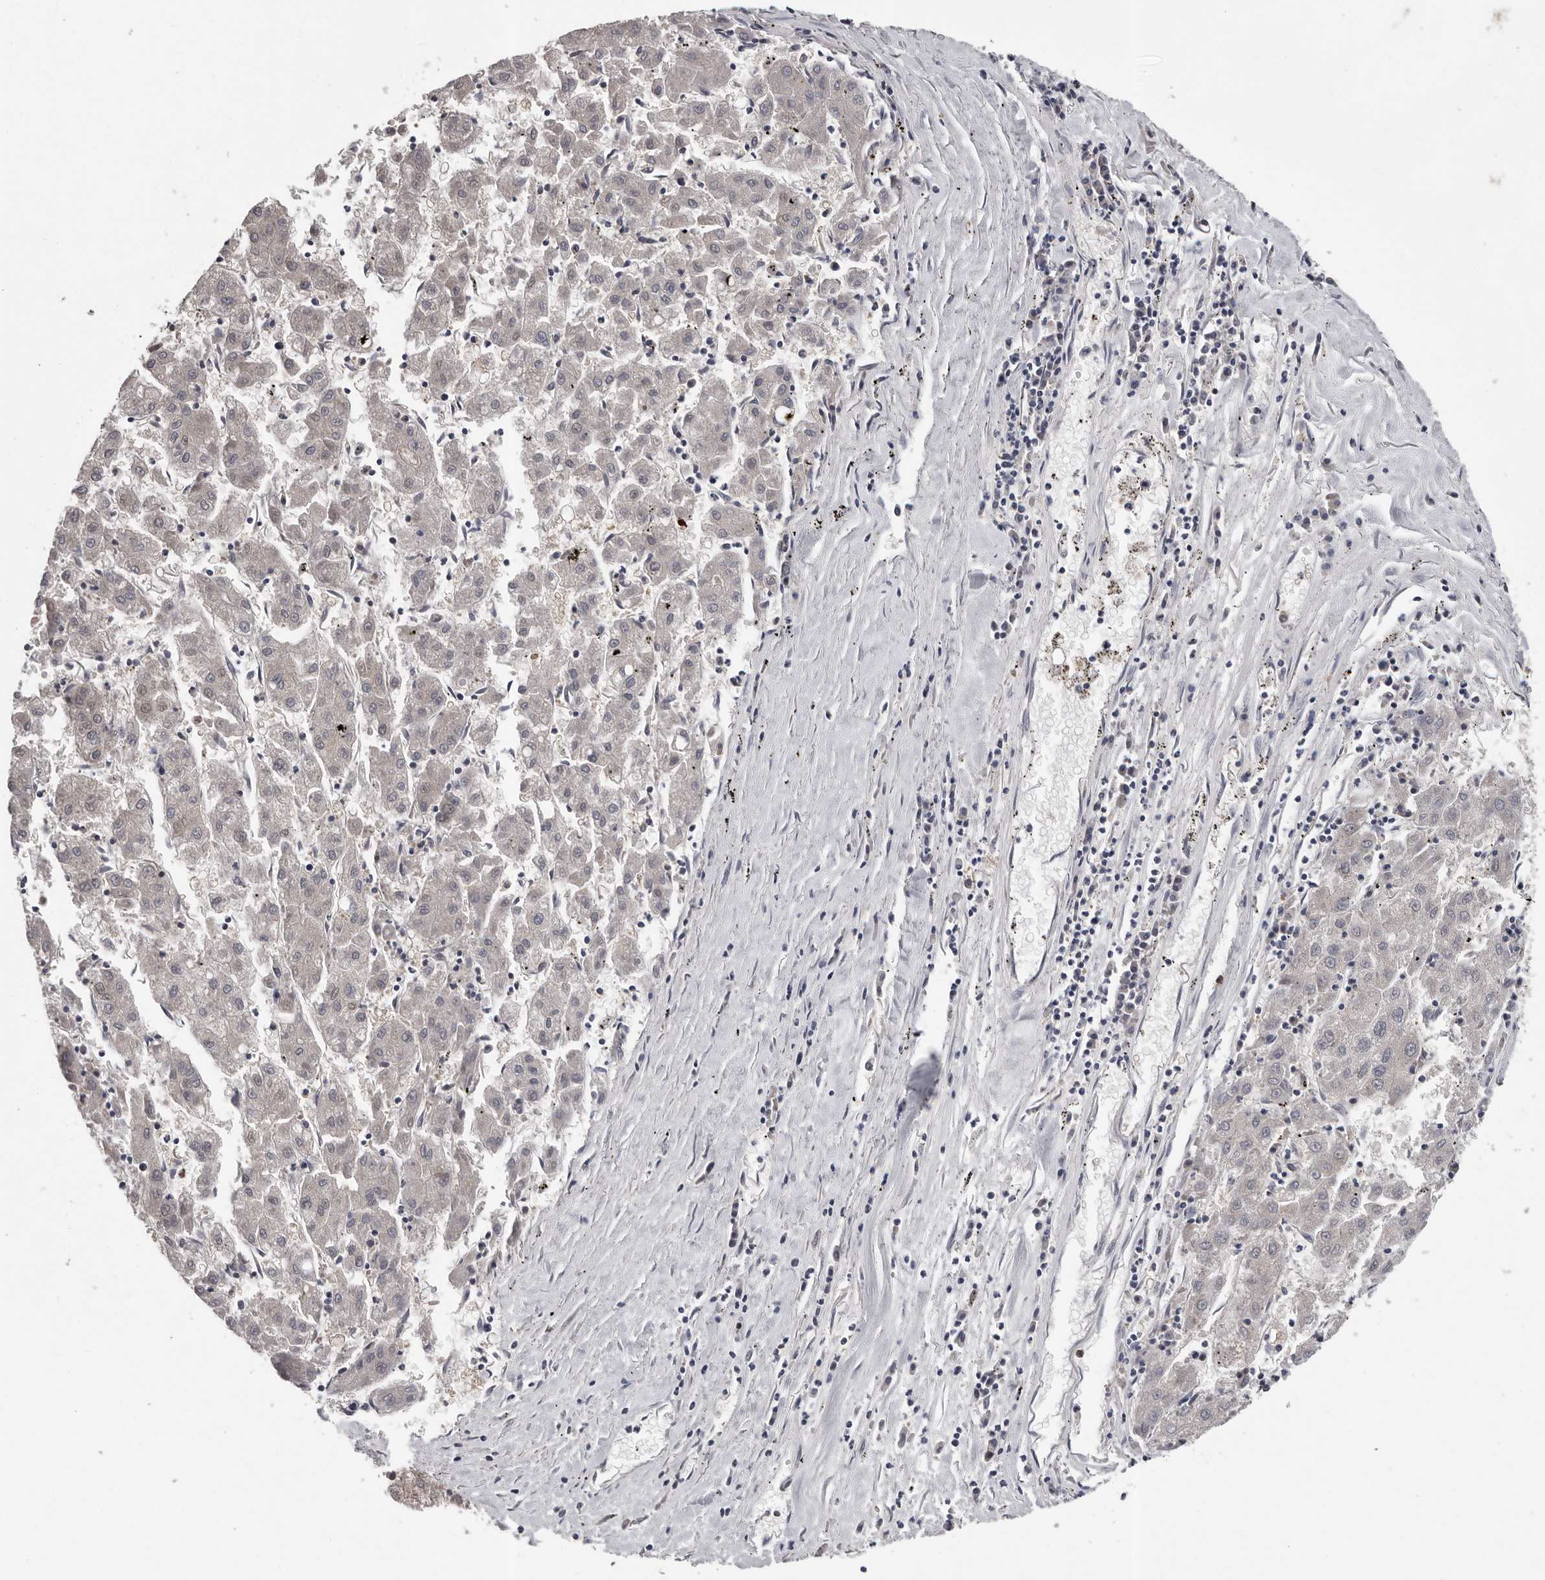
{"staining": {"intensity": "negative", "quantity": "none", "location": "none"}, "tissue": "liver cancer", "cell_type": "Tumor cells", "image_type": "cancer", "snomed": [{"axis": "morphology", "description": "Carcinoma, Hepatocellular, NOS"}, {"axis": "topography", "description": "Liver"}], "caption": "Immunohistochemical staining of human liver cancer demonstrates no significant positivity in tumor cells. Nuclei are stained in blue.", "gene": "RALGPS2", "patient": {"sex": "male", "age": 72}}